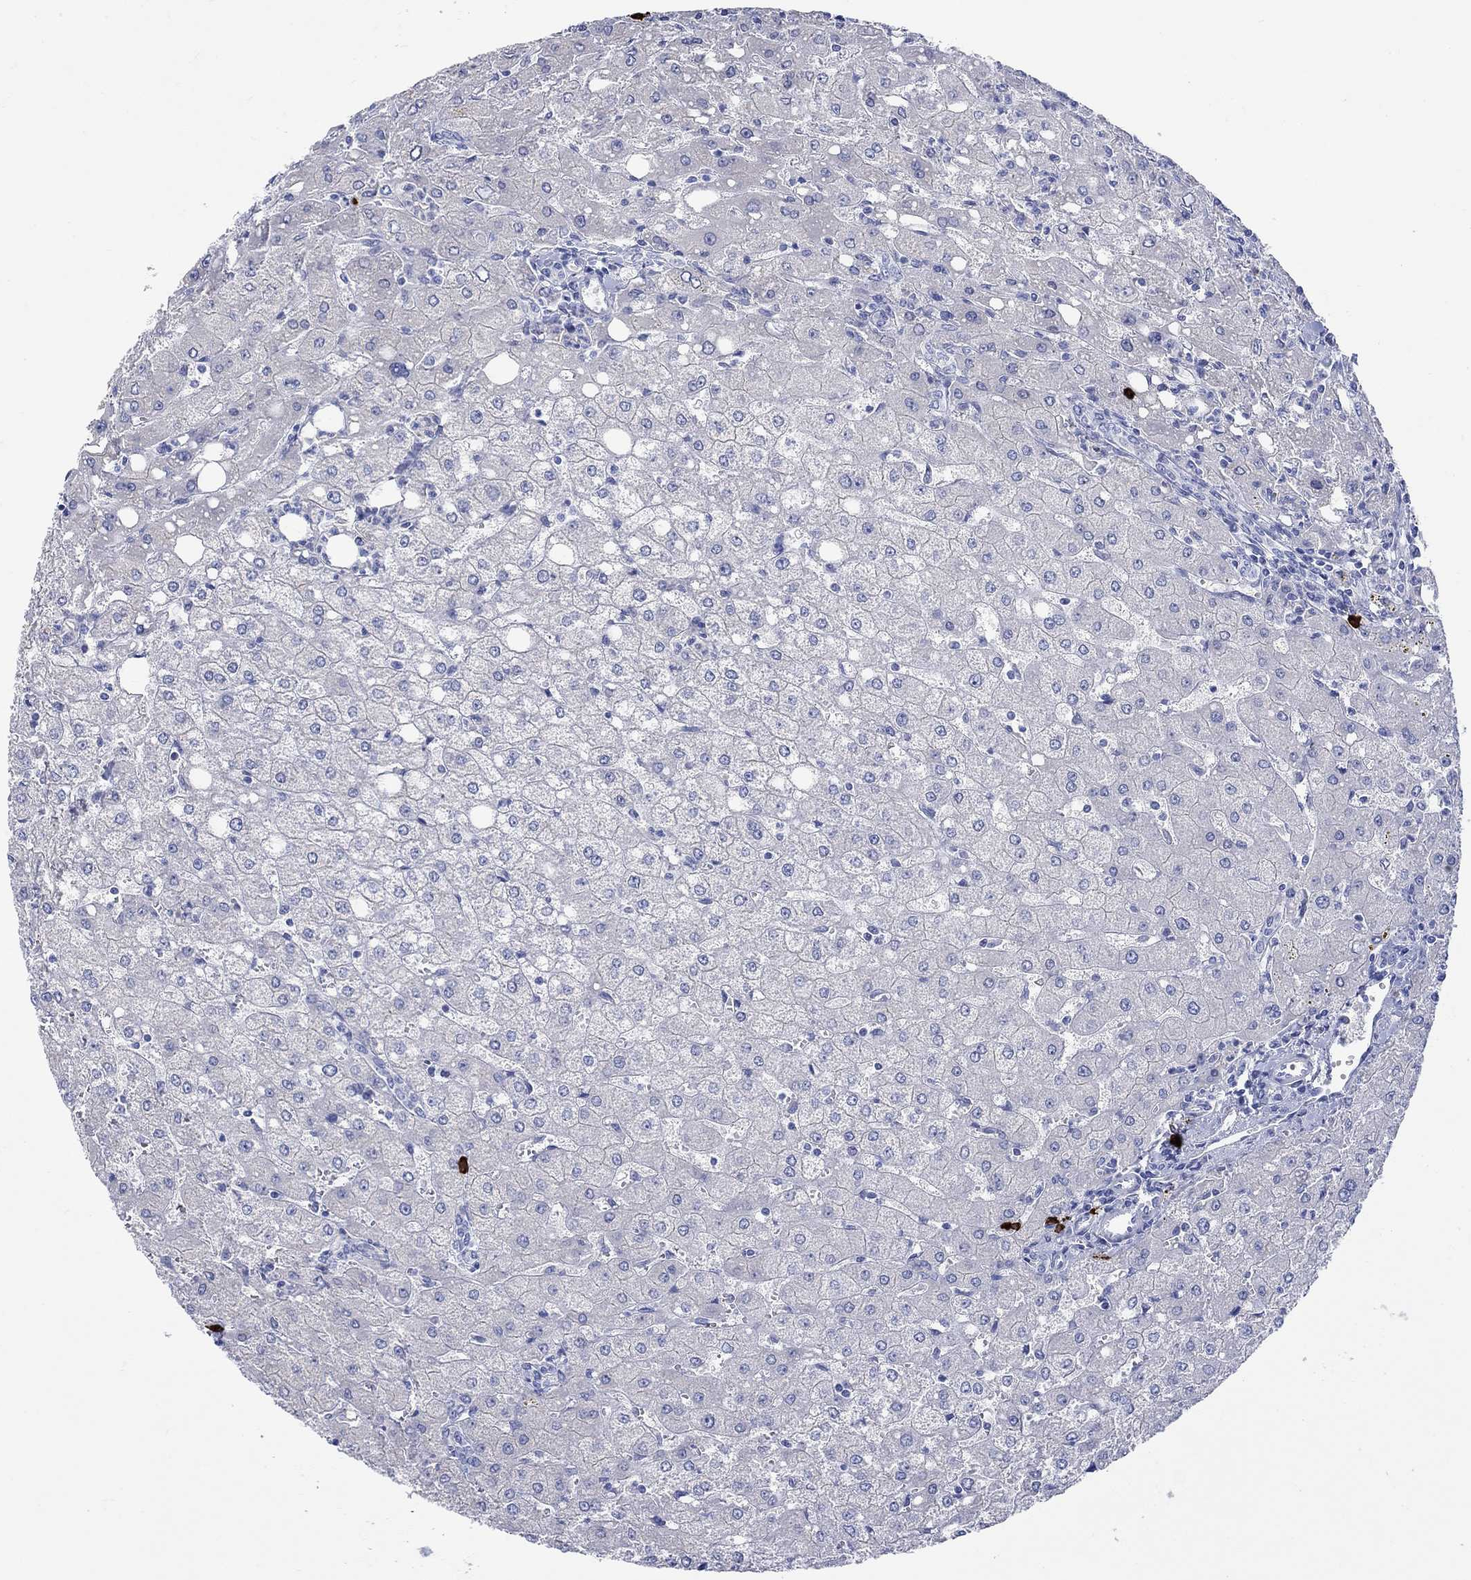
{"staining": {"intensity": "negative", "quantity": "none", "location": "none"}, "tissue": "liver", "cell_type": "Cholangiocytes", "image_type": "normal", "snomed": [{"axis": "morphology", "description": "Normal tissue, NOS"}, {"axis": "topography", "description": "Liver"}], "caption": "Immunohistochemistry histopathology image of benign liver: human liver stained with DAB (3,3'-diaminobenzidine) reveals no significant protein expression in cholangiocytes. (Immunohistochemistry, brightfield microscopy, high magnification).", "gene": "P2RY6", "patient": {"sex": "female", "age": 53}}